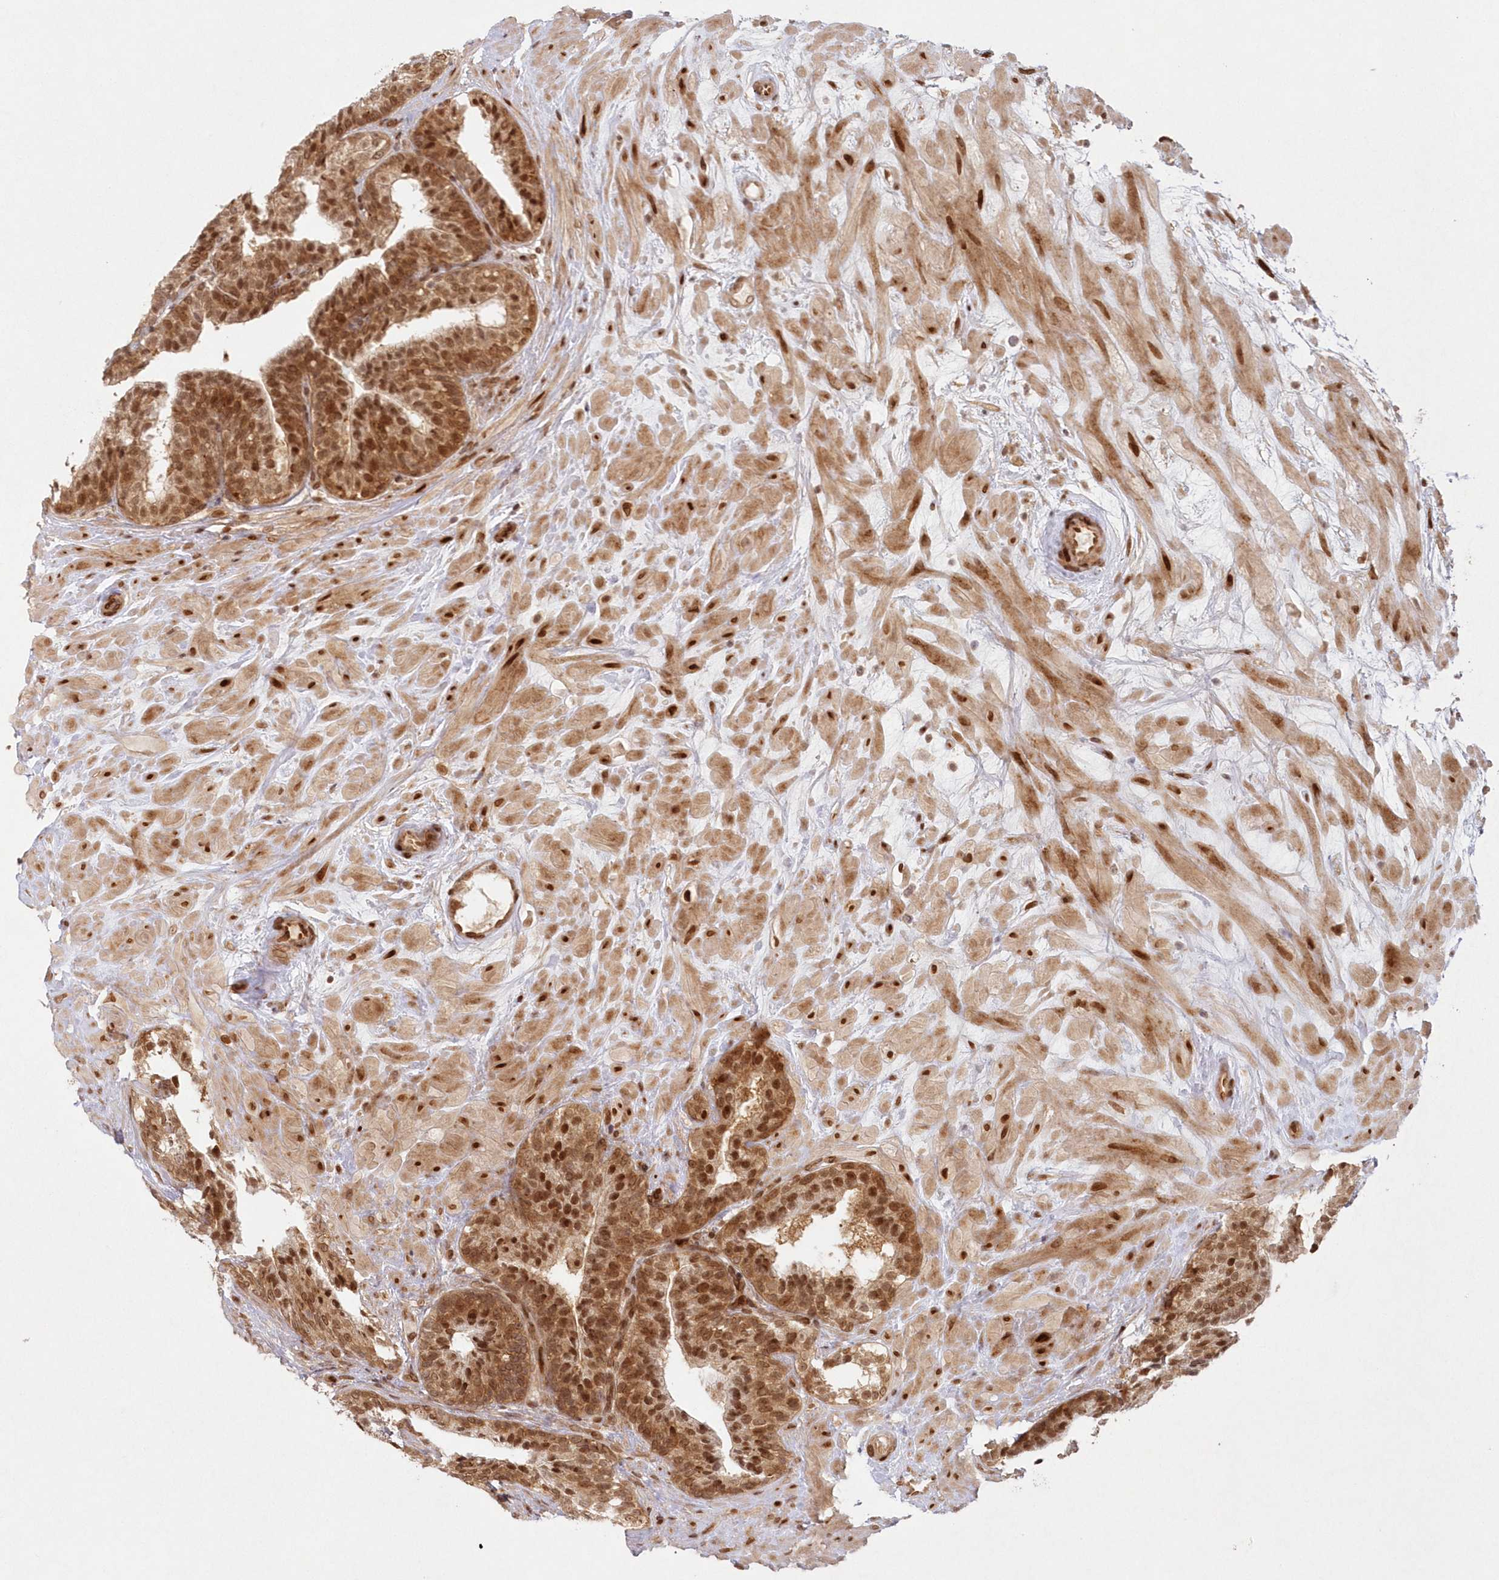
{"staining": {"intensity": "strong", "quantity": ">75%", "location": "cytoplasmic/membranous,nuclear"}, "tissue": "prostate cancer", "cell_type": "Tumor cells", "image_type": "cancer", "snomed": [{"axis": "morphology", "description": "Adenocarcinoma, High grade"}, {"axis": "topography", "description": "Prostate"}], "caption": "A photomicrograph of prostate high-grade adenocarcinoma stained for a protein demonstrates strong cytoplasmic/membranous and nuclear brown staining in tumor cells.", "gene": "TOGARAM2", "patient": {"sex": "male", "age": 56}}